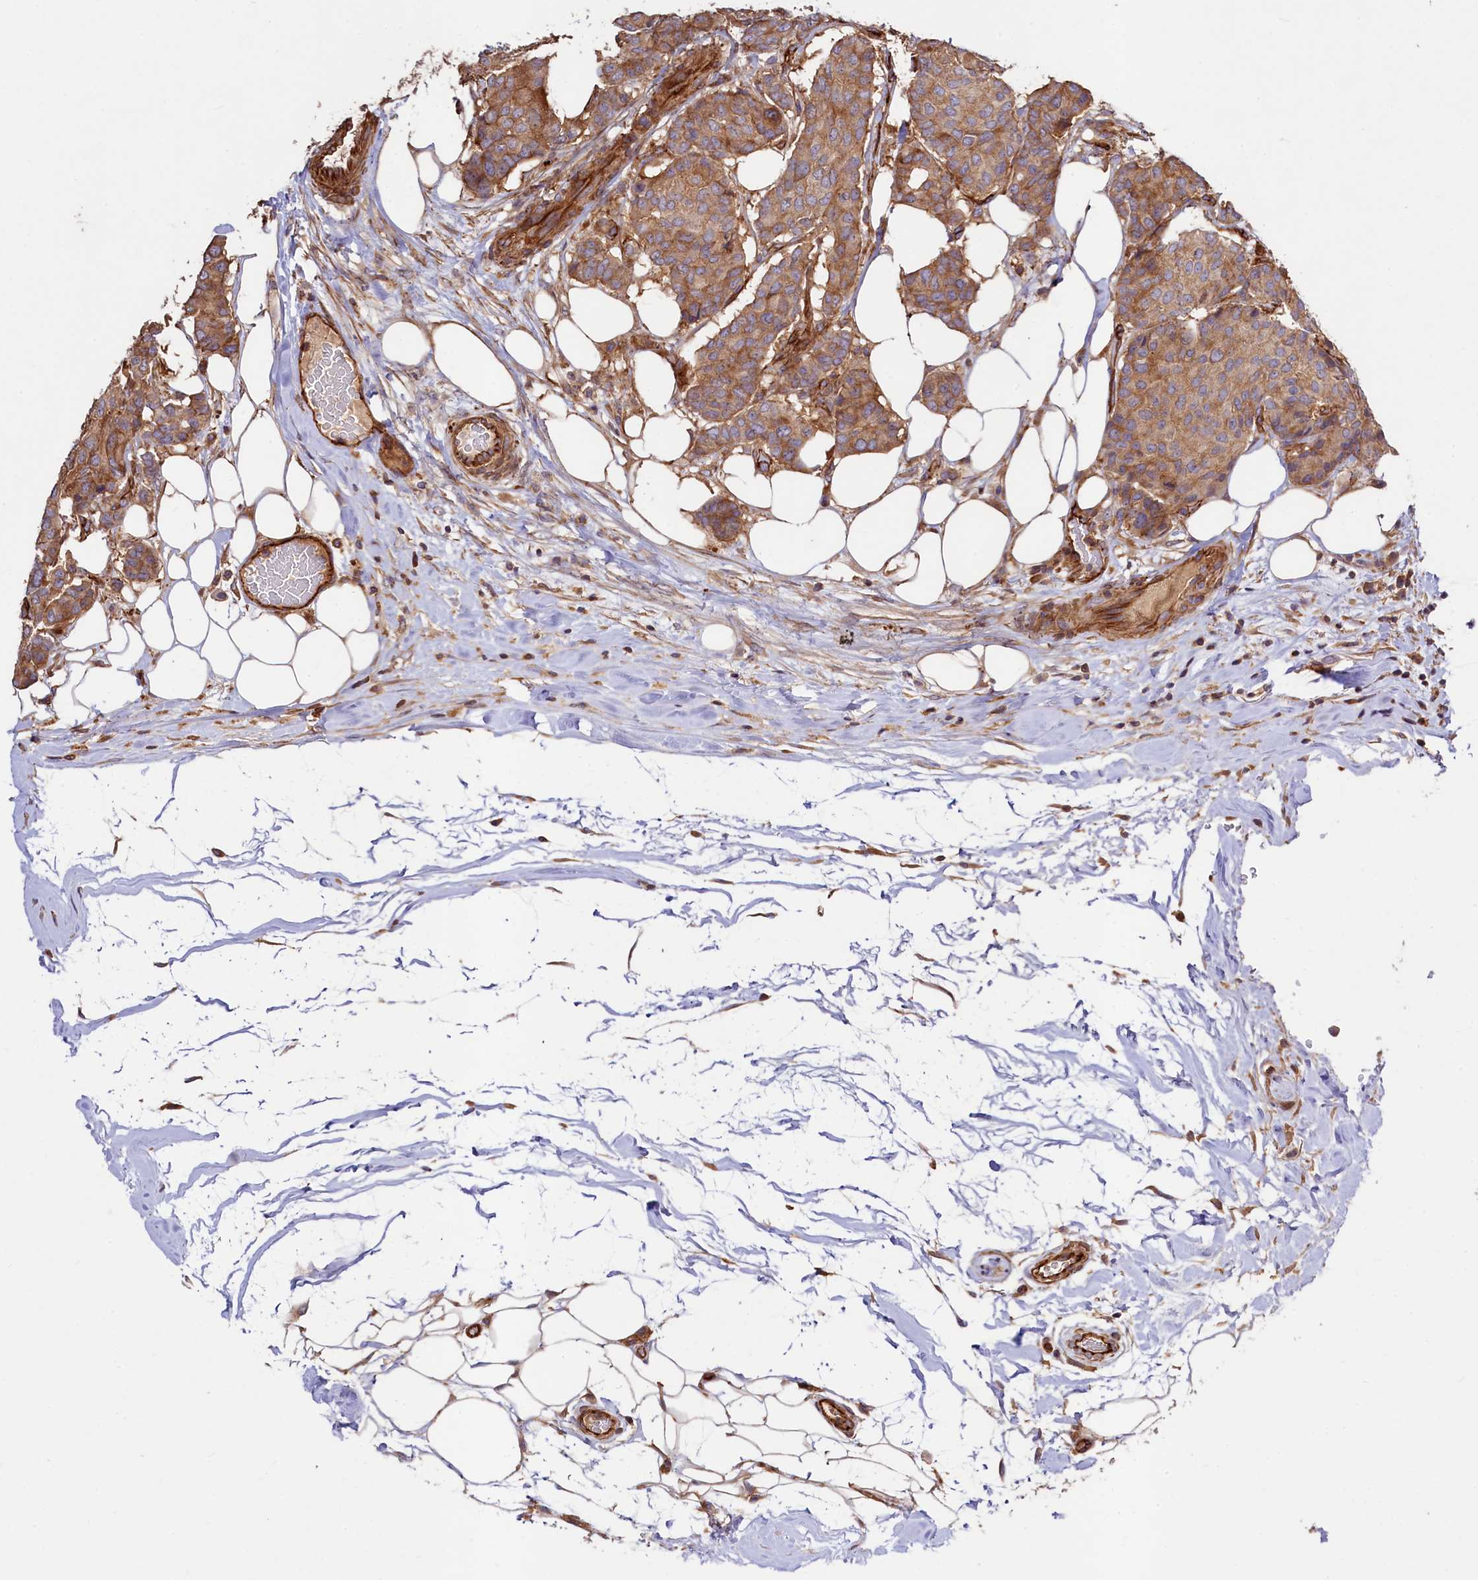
{"staining": {"intensity": "moderate", "quantity": ">75%", "location": "cytoplasmic/membranous"}, "tissue": "breast cancer", "cell_type": "Tumor cells", "image_type": "cancer", "snomed": [{"axis": "morphology", "description": "Duct carcinoma"}, {"axis": "topography", "description": "Breast"}], "caption": "Approximately >75% of tumor cells in human breast cancer (intraductal carcinoma) exhibit moderate cytoplasmic/membranous protein staining as visualized by brown immunohistochemical staining.", "gene": "KLHDC4", "patient": {"sex": "female", "age": 75}}